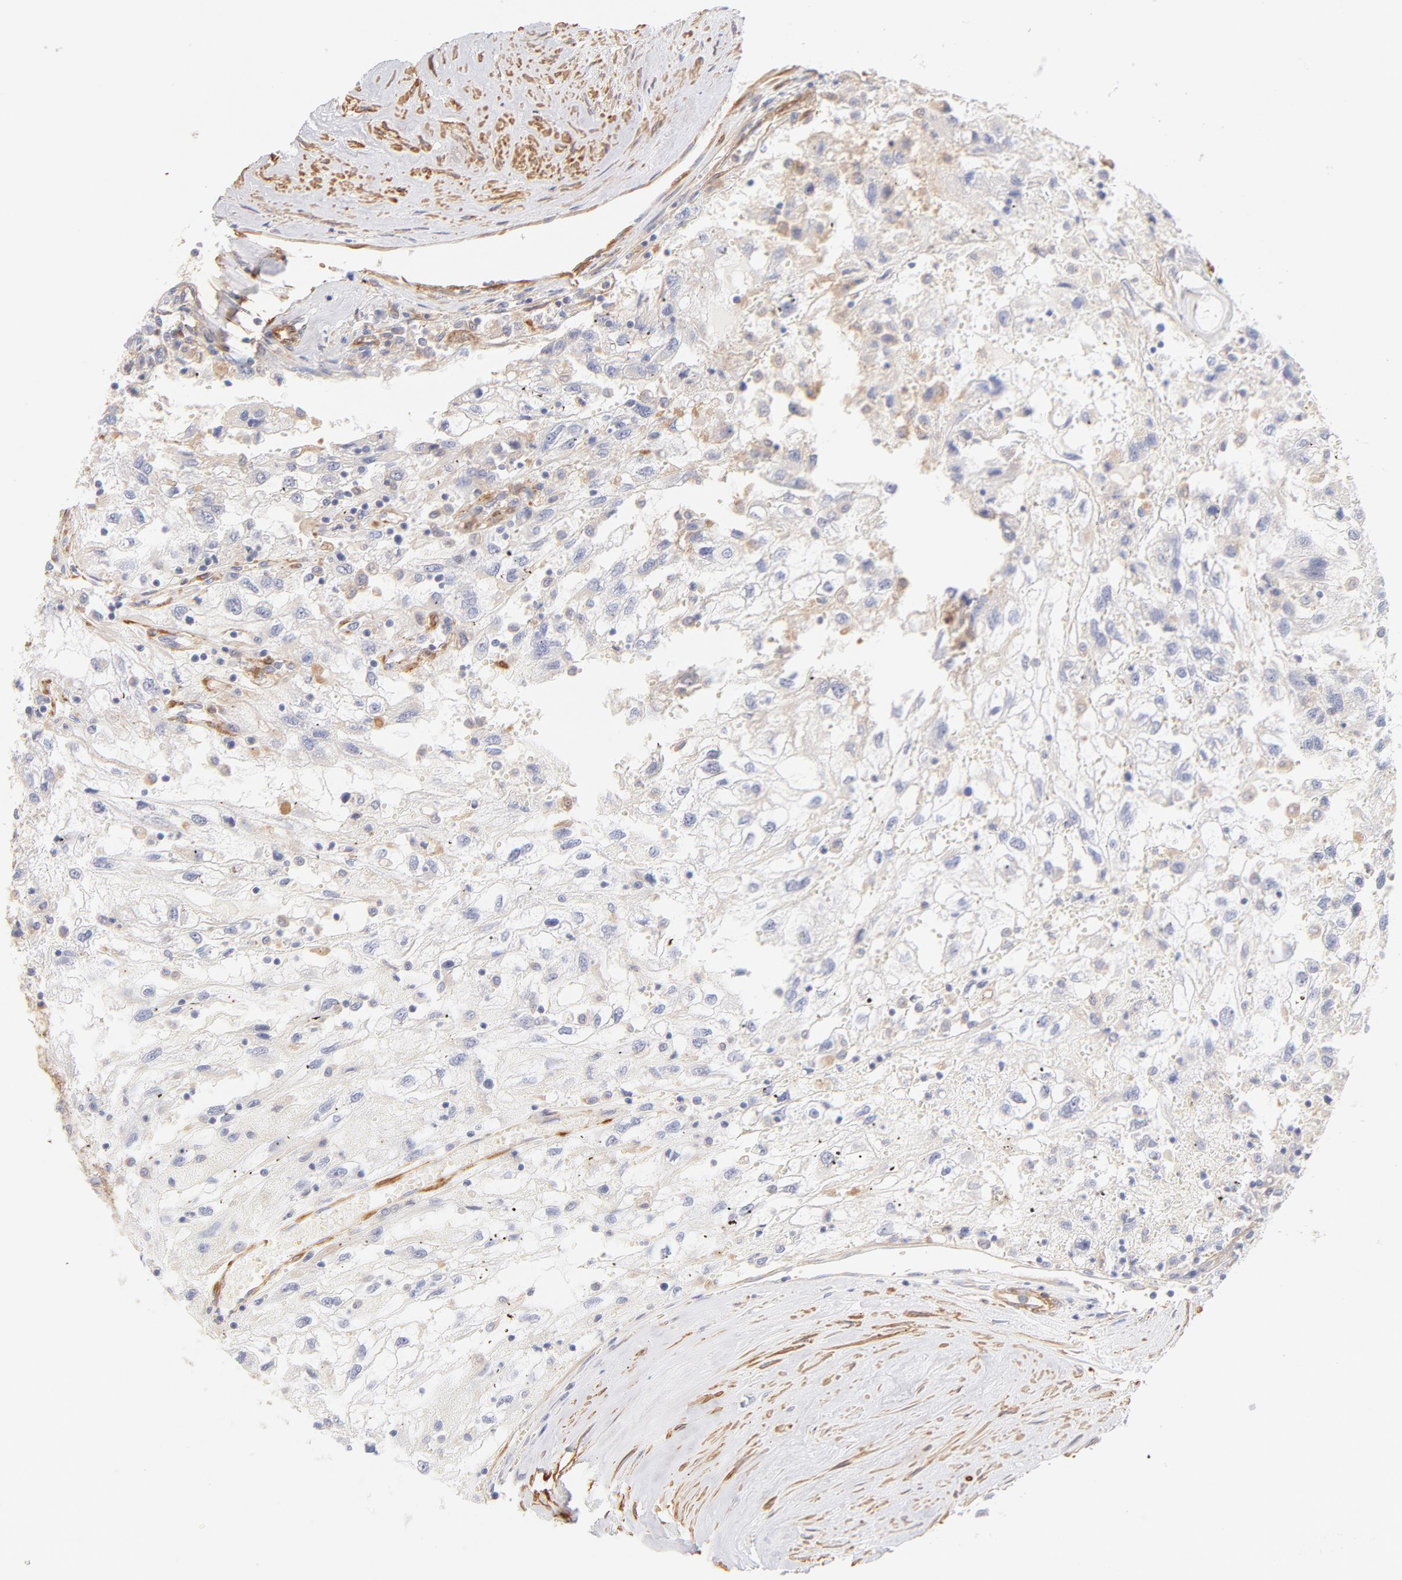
{"staining": {"intensity": "negative", "quantity": "none", "location": "none"}, "tissue": "renal cancer", "cell_type": "Tumor cells", "image_type": "cancer", "snomed": [{"axis": "morphology", "description": "Normal tissue, NOS"}, {"axis": "morphology", "description": "Adenocarcinoma, NOS"}, {"axis": "topography", "description": "Kidney"}], "caption": "Immunohistochemistry (IHC) histopathology image of renal cancer stained for a protein (brown), which shows no staining in tumor cells. Brightfield microscopy of immunohistochemistry (IHC) stained with DAB (brown) and hematoxylin (blue), captured at high magnification.", "gene": "LDLRAP1", "patient": {"sex": "male", "age": 71}}